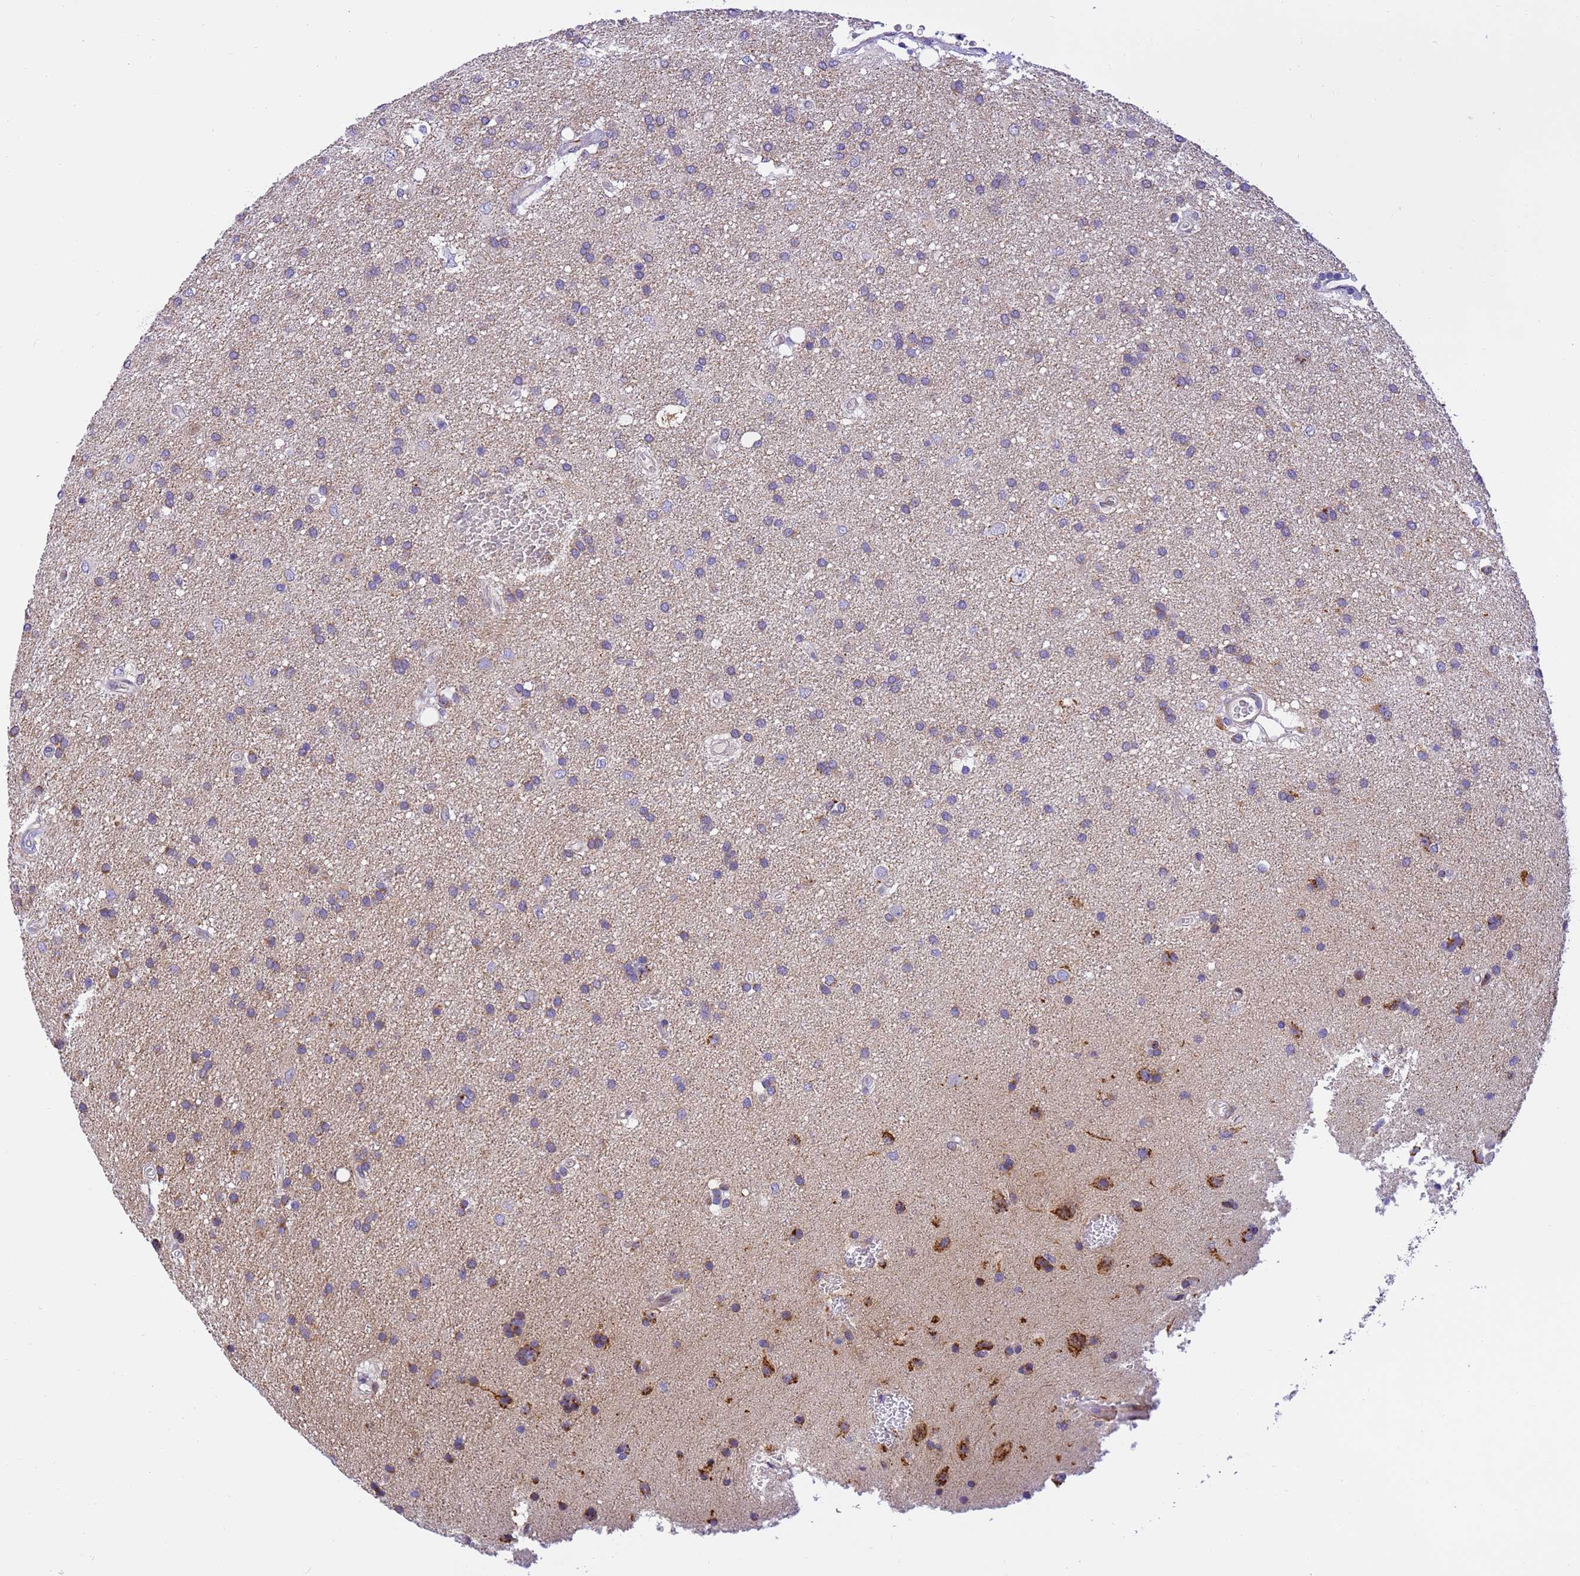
{"staining": {"intensity": "weak", "quantity": "<25%", "location": "cytoplasmic/membranous"}, "tissue": "glioma", "cell_type": "Tumor cells", "image_type": "cancer", "snomed": [{"axis": "morphology", "description": "Glioma, malignant, Low grade"}, {"axis": "topography", "description": "Brain"}], "caption": "Tumor cells show no significant positivity in malignant glioma (low-grade). The staining was performed using DAB to visualize the protein expression in brown, while the nuclei were stained in blue with hematoxylin (Magnification: 20x).", "gene": "RHBDD3", "patient": {"sex": "male", "age": 66}}